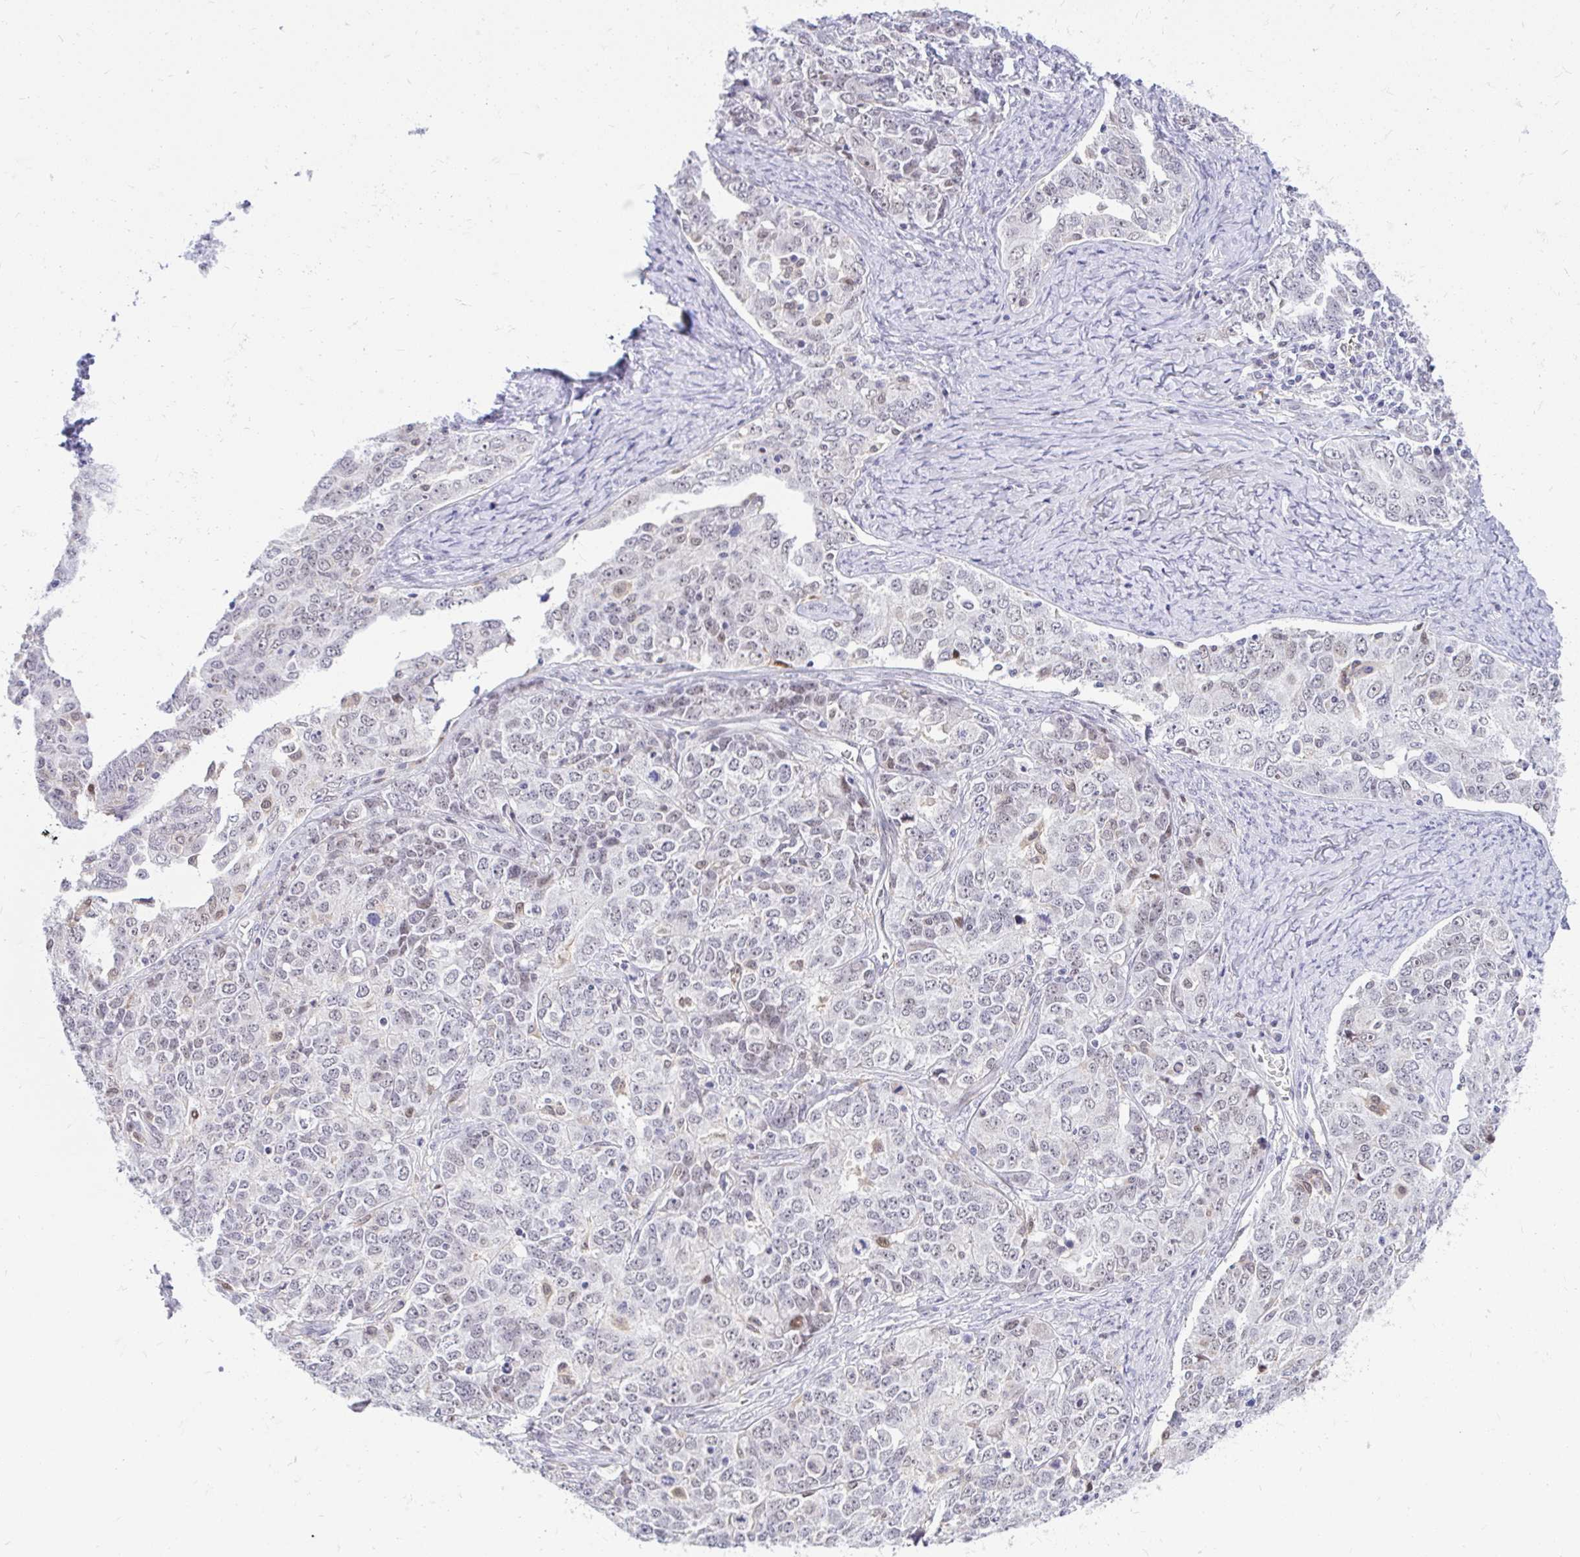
{"staining": {"intensity": "weak", "quantity": "25%-75%", "location": "nuclear"}, "tissue": "ovarian cancer", "cell_type": "Tumor cells", "image_type": "cancer", "snomed": [{"axis": "morphology", "description": "Carcinoma, endometroid"}, {"axis": "topography", "description": "Ovary"}], "caption": "Immunohistochemistry (IHC) (DAB) staining of human ovarian endometroid carcinoma exhibits weak nuclear protein expression in about 25%-75% of tumor cells.", "gene": "GLB1L2", "patient": {"sex": "female", "age": 62}}